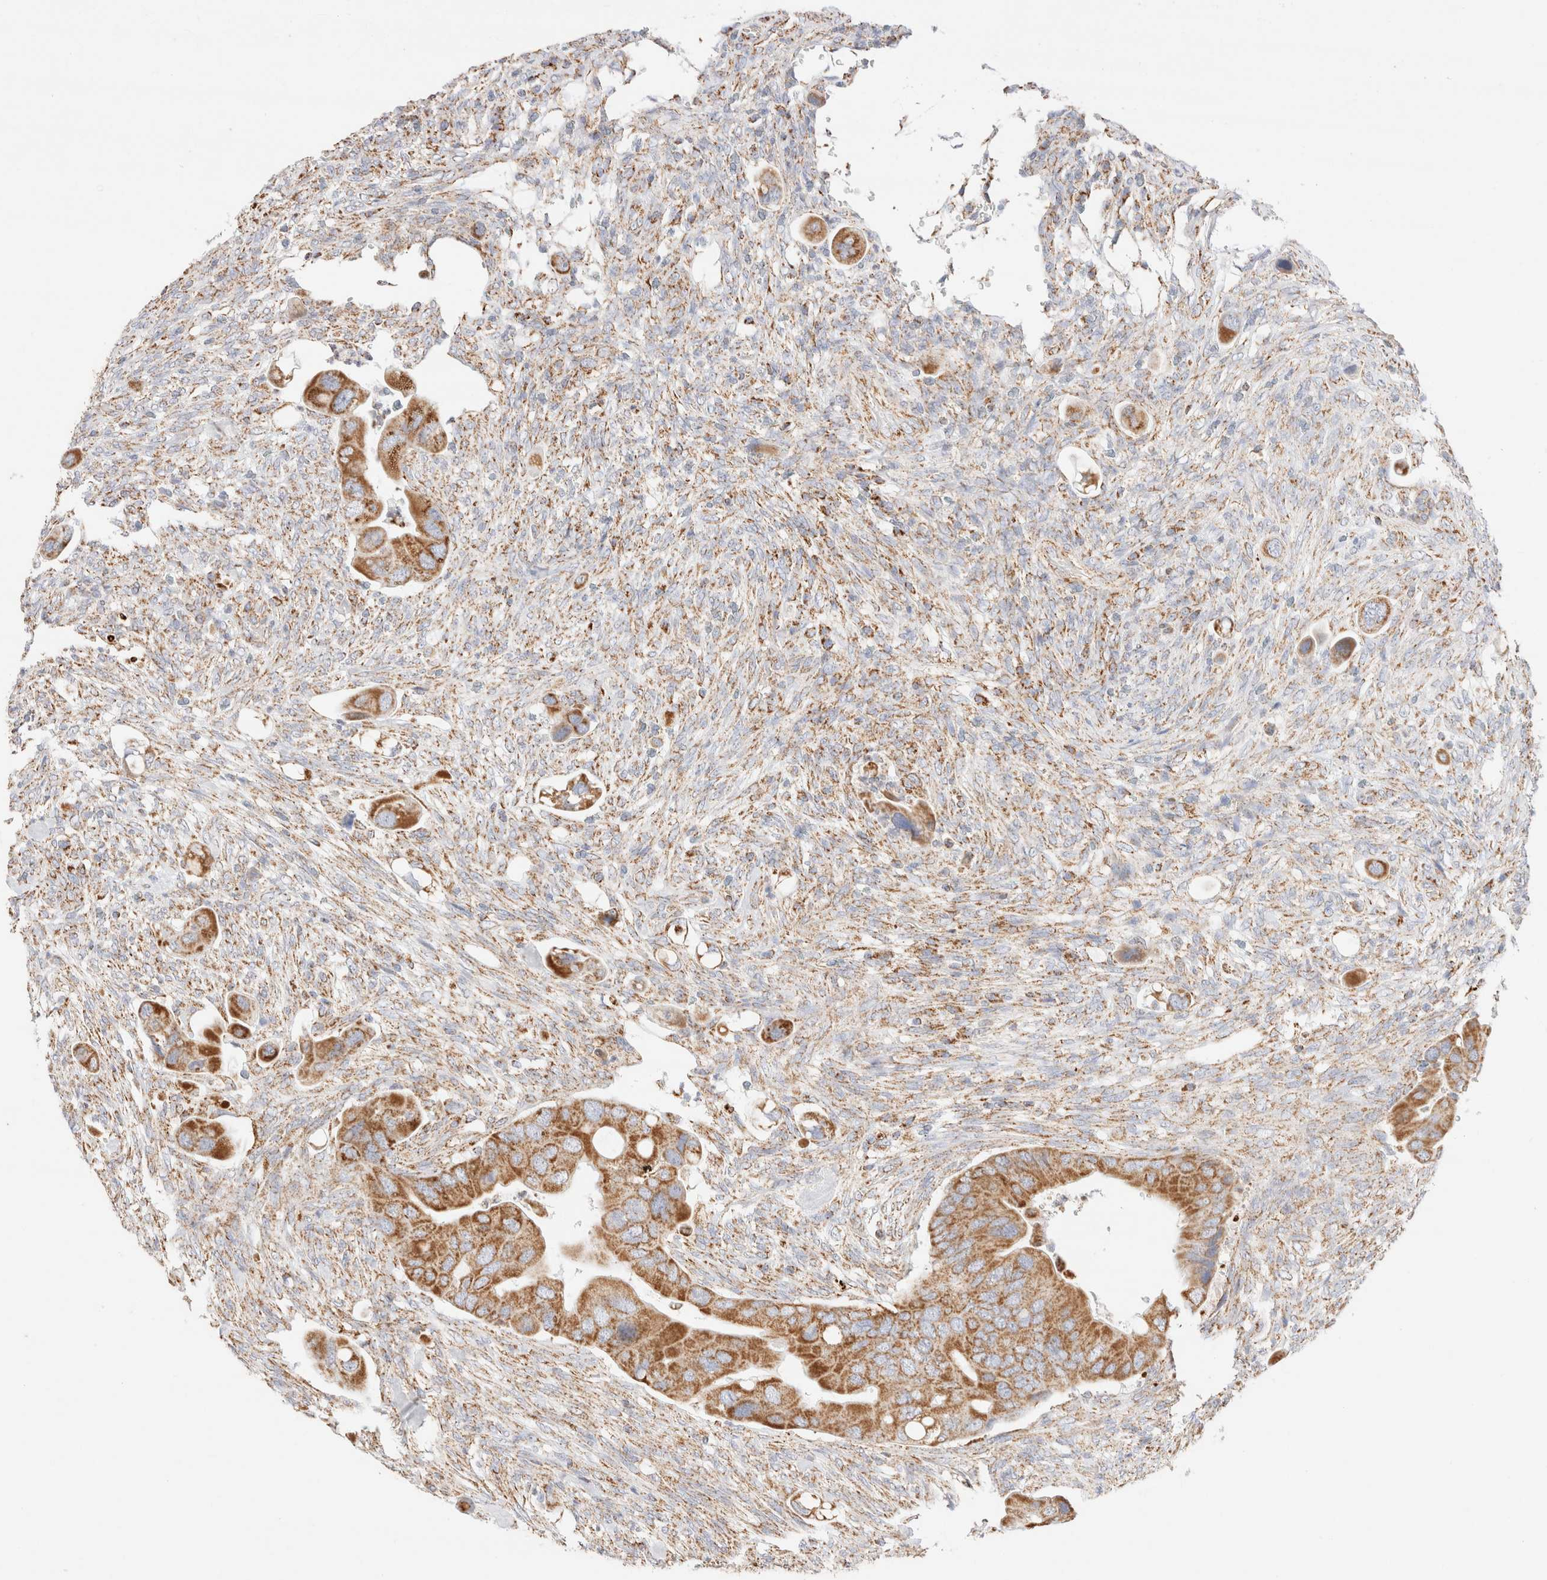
{"staining": {"intensity": "moderate", "quantity": ">75%", "location": "cytoplasmic/membranous"}, "tissue": "colorectal cancer", "cell_type": "Tumor cells", "image_type": "cancer", "snomed": [{"axis": "morphology", "description": "Adenocarcinoma, NOS"}, {"axis": "topography", "description": "Rectum"}], "caption": "Adenocarcinoma (colorectal) stained with a protein marker reveals moderate staining in tumor cells.", "gene": "PHB2", "patient": {"sex": "female", "age": 57}}